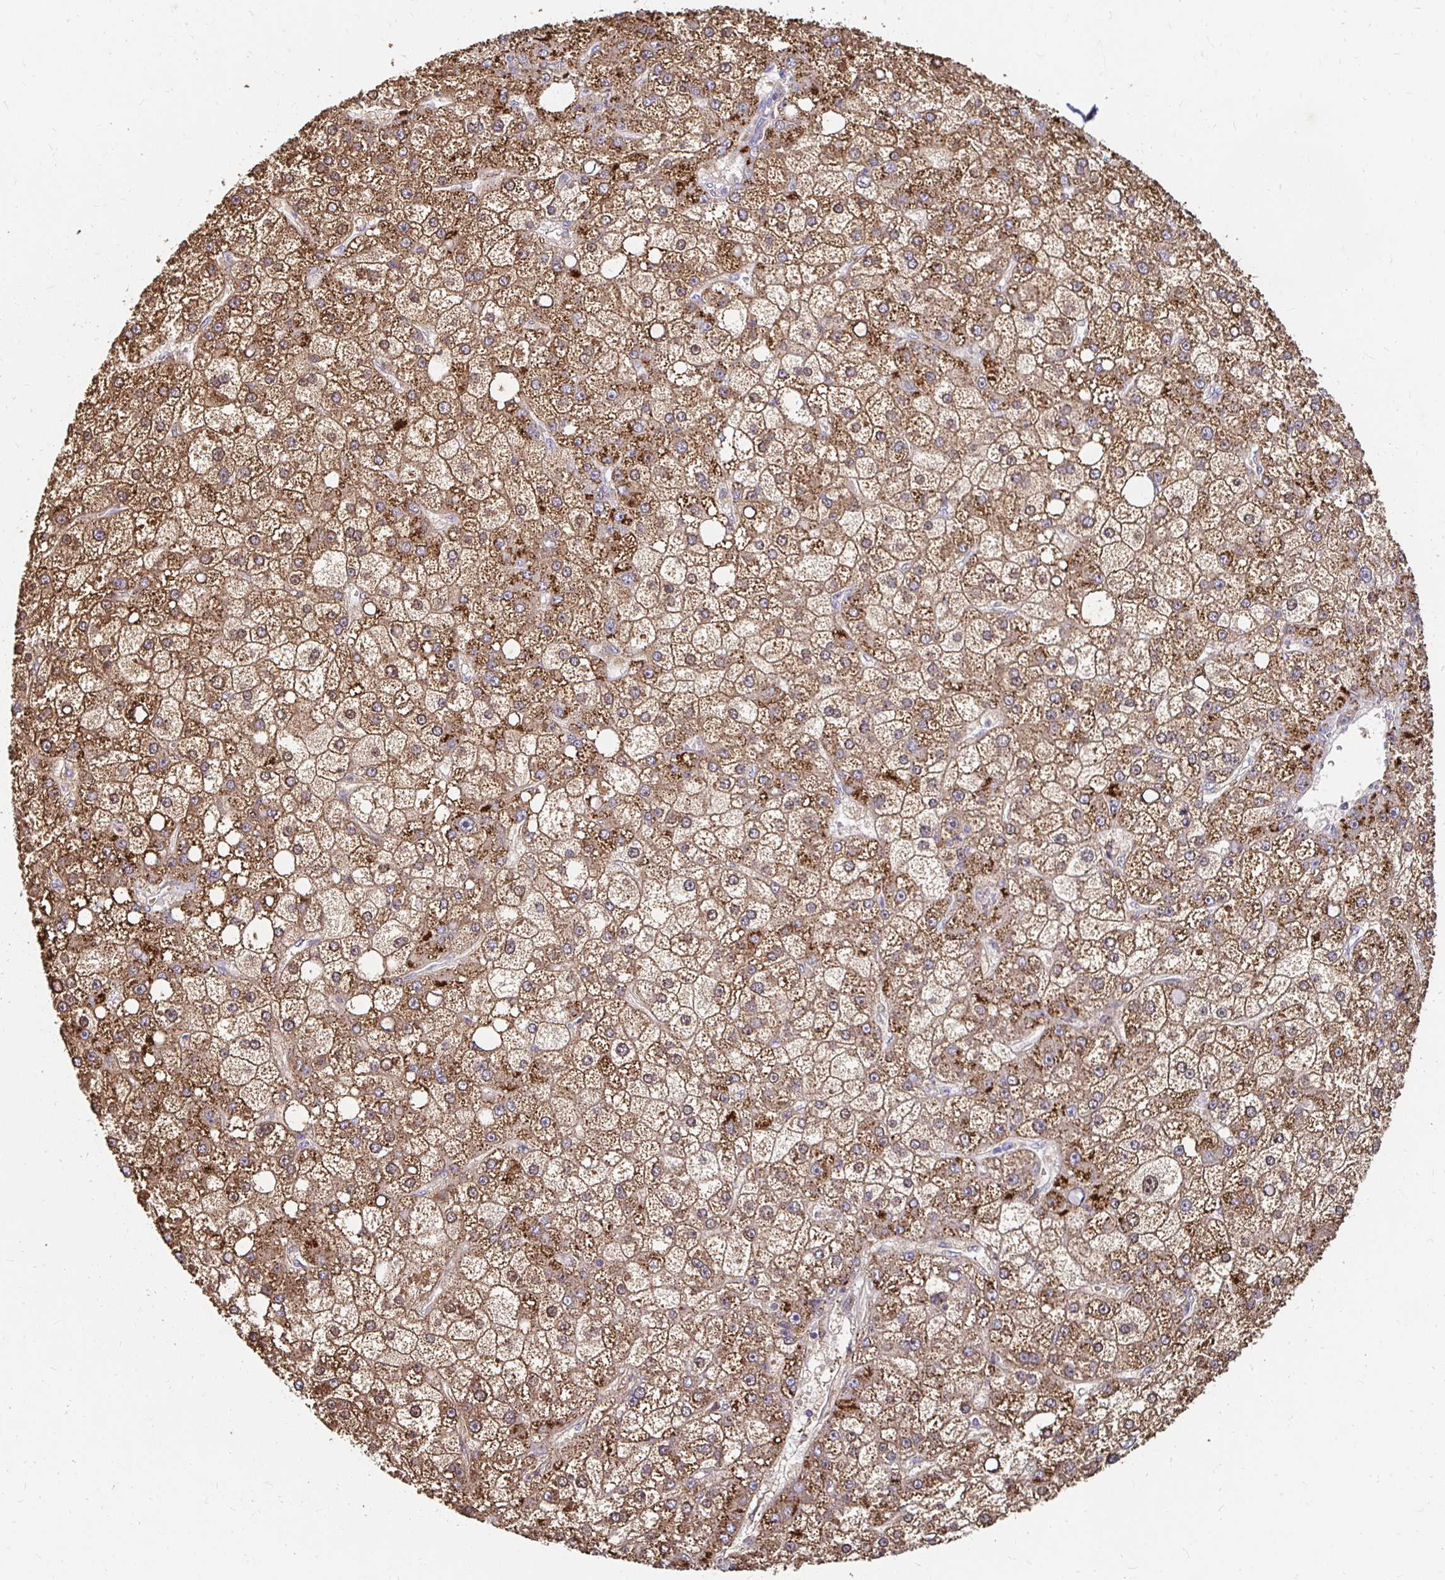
{"staining": {"intensity": "moderate", "quantity": ">75%", "location": "cytoplasmic/membranous"}, "tissue": "liver cancer", "cell_type": "Tumor cells", "image_type": "cancer", "snomed": [{"axis": "morphology", "description": "Carcinoma, Hepatocellular, NOS"}, {"axis": "topography", "description": "Liver"}], "caption": "Protein staining shows moderate cytoplasmic/membranous staining in approximately >75% of tumor cells in liver cancer (hepatocellular carcinoma). (IHC, brightfield microscopy, high magnification).", "gene": "GK2", "patient": {"sex": "male", "age": 67}}